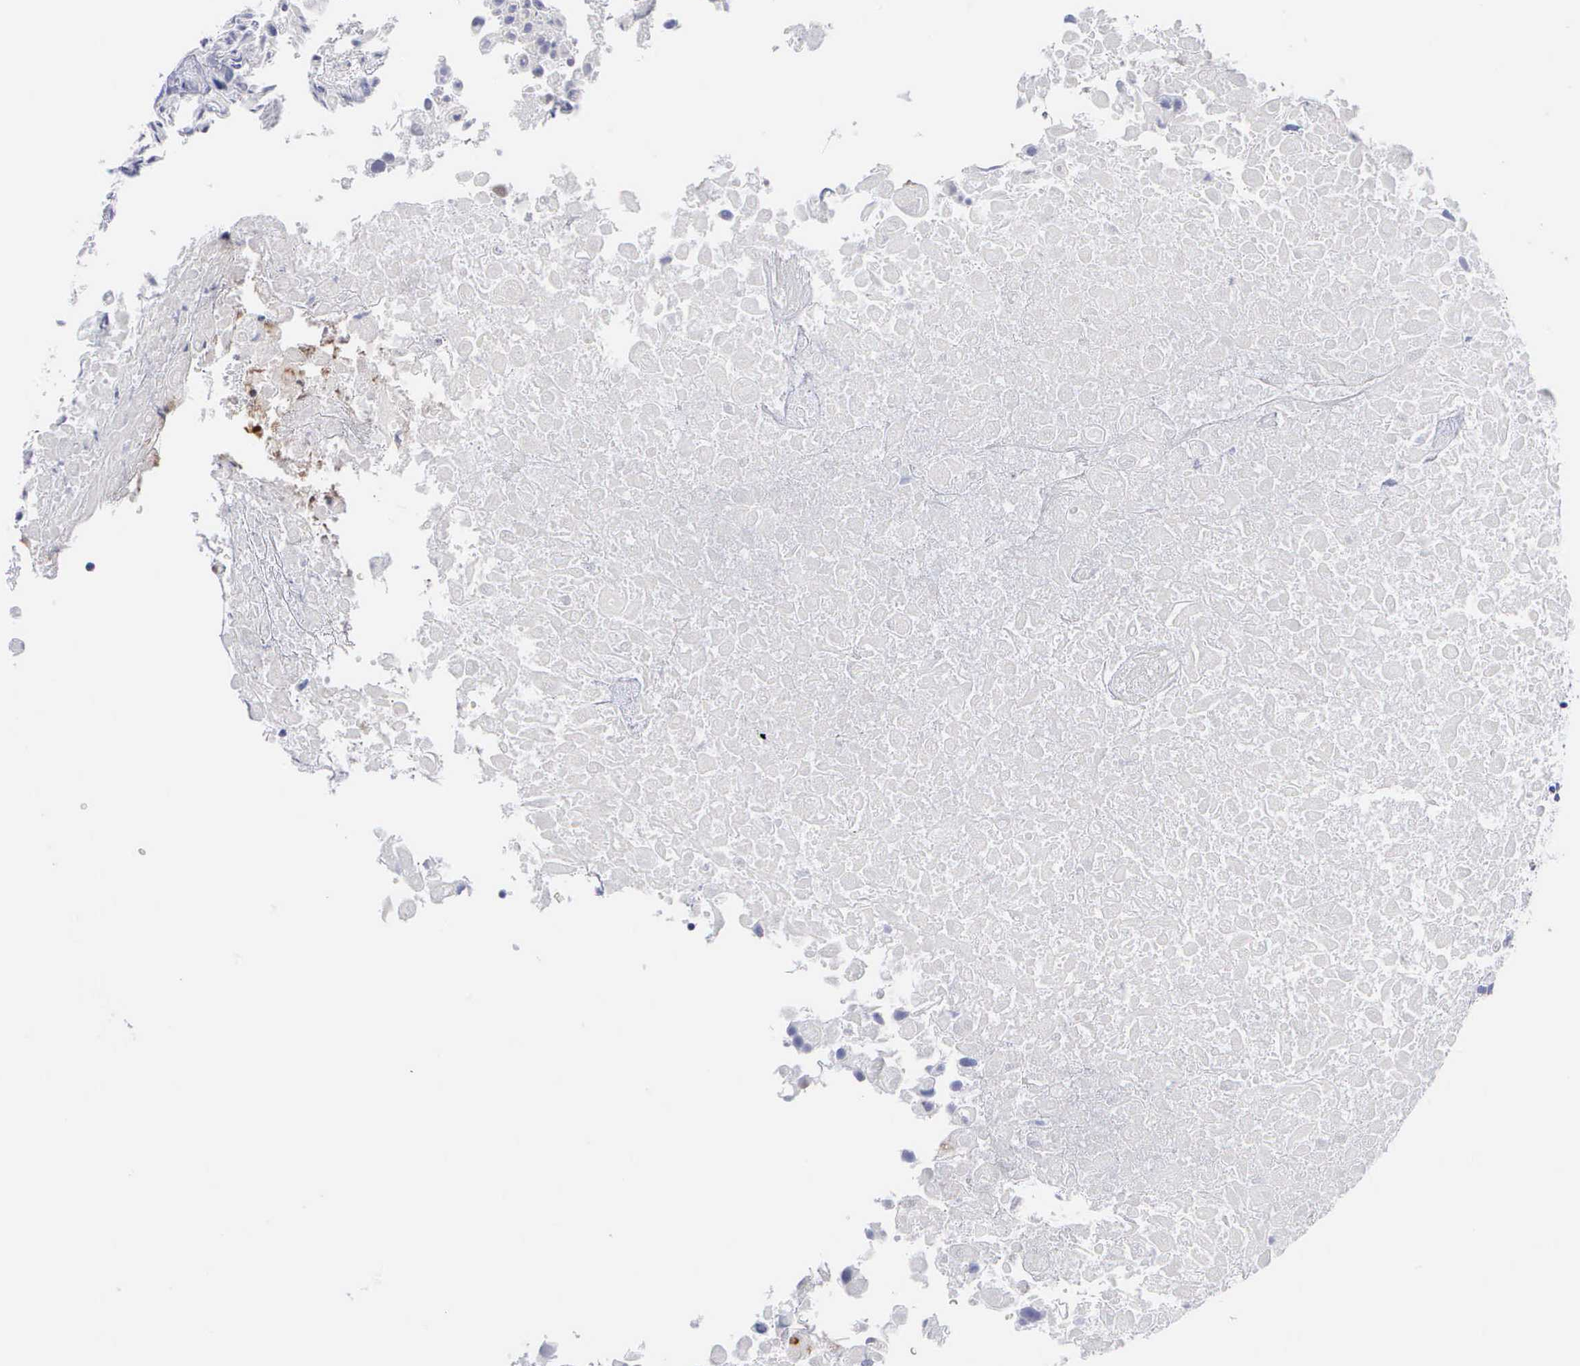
{"staining": {"intensity": "negative", "quantity": "none", "location": "none"}, "tissue": "urothelial cancer", "cell_type": "Tumor cells", "image_type": "cancer", "snomed": [{"axis": "morphology", "description": "Urothelial carcinoma, High grade"}, {"axis": "topography", "description": "Urinary bladder"}], "caption": "Immunohistochemistry (IHC) micrograph of neoplastic tissue: urothelial cancer stained with DAB demonstrates no significant protein positivity in tumor cells. (Immunohistochemistry, brightfield microscopy, high magnification).", "gene": "CYP19A1", "patient": {"sex": "male", "age": 56}}